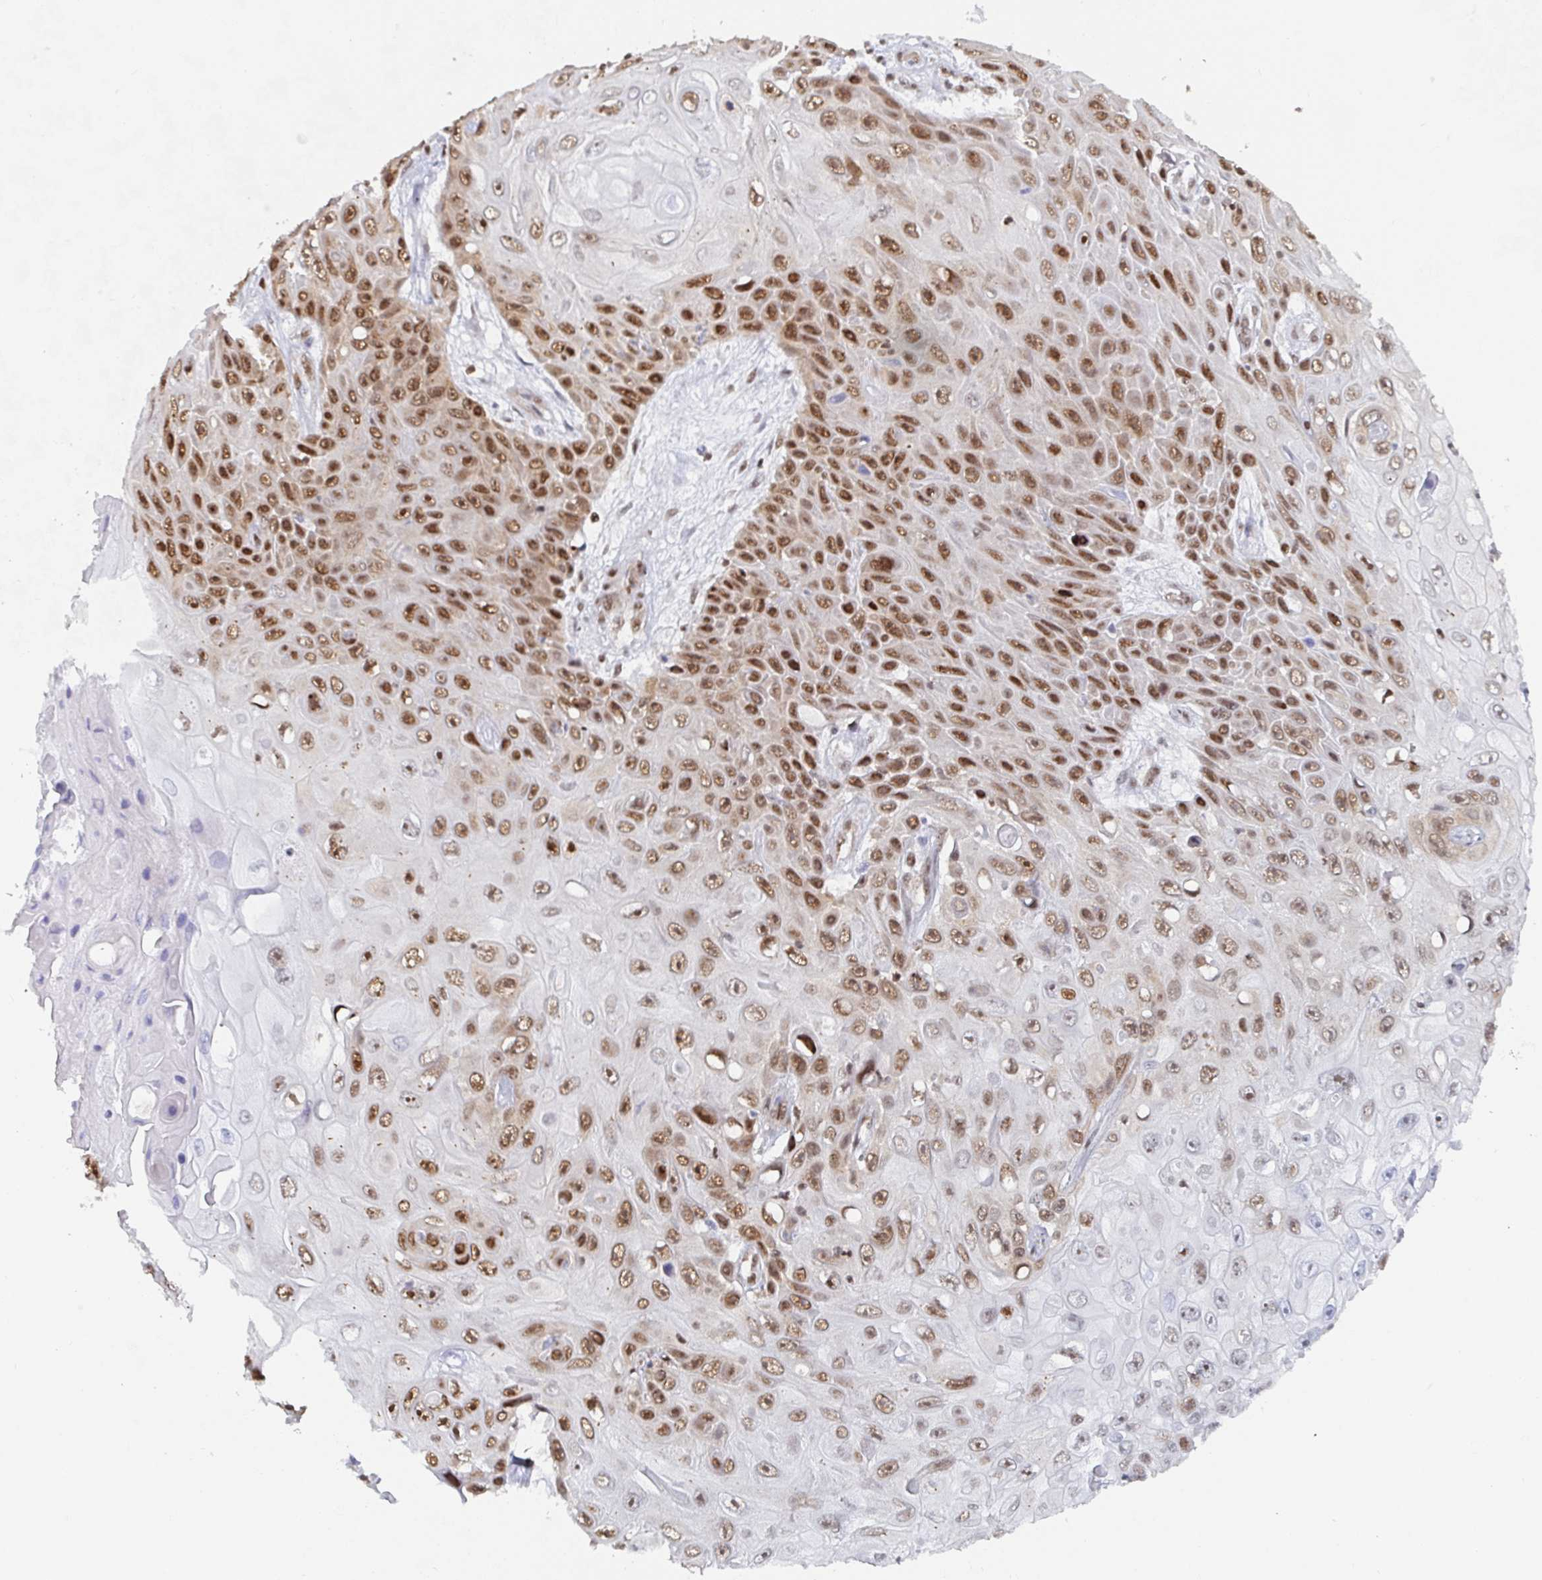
{"staining": {"intensity": "moderate", "quantity": ">75%", "location": "nuclear"}, "tissue": "skin cancer", "cell_type": "Tumor cells", "image_type": "cancer", "snomed": [{"axis": "morphology", "description": "Squamous cell carcinoma, NOS"}, {"axis": "topography", "description": "Skin"}], "caption": "This is an image of immunohistochemistry staining of skin cancer, which shows moderate staining in the nuclear of tumor cells.", "gene": "EWSR1", "patient": {"sex": "male", "age": 82}}